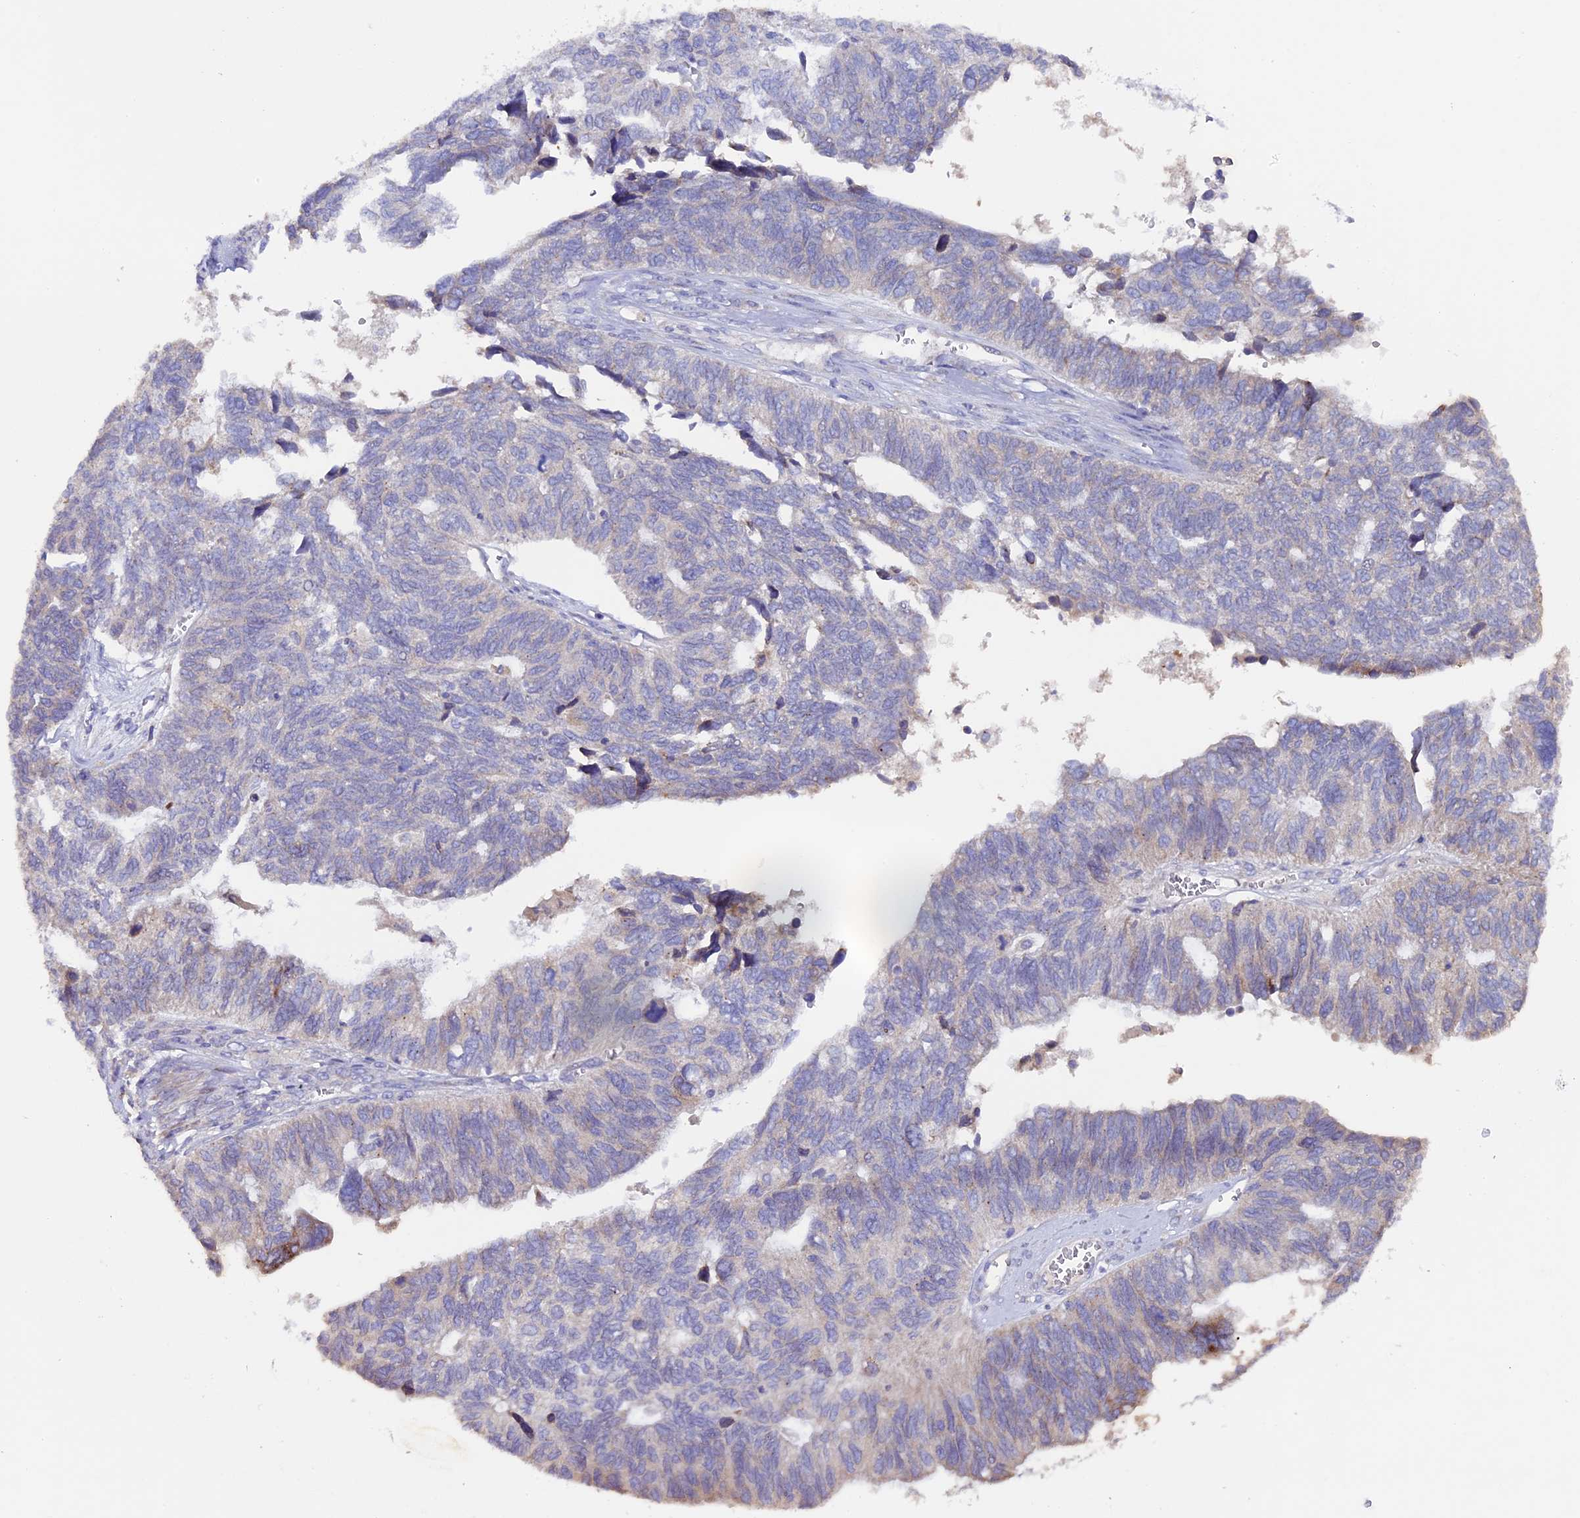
{"staining": {"intensity": "negative", "quantity": "none", "location": "none"}, "tissue": "ovarian cancer", "cell_type": "Tumor cells", "image_type": "cancer", "snomed": [{"axis": "morphology", "description": "Cystadenocarcinoma, serous, NOS"}, {"axis": "topography", "description": "Ovary"}], "caption": "This is a image of IHC staining of ovarian cancer, which shows no positivity in tumor cells.", "gene": "PIGU", "patient": {"sex": "female", "age": 79}}